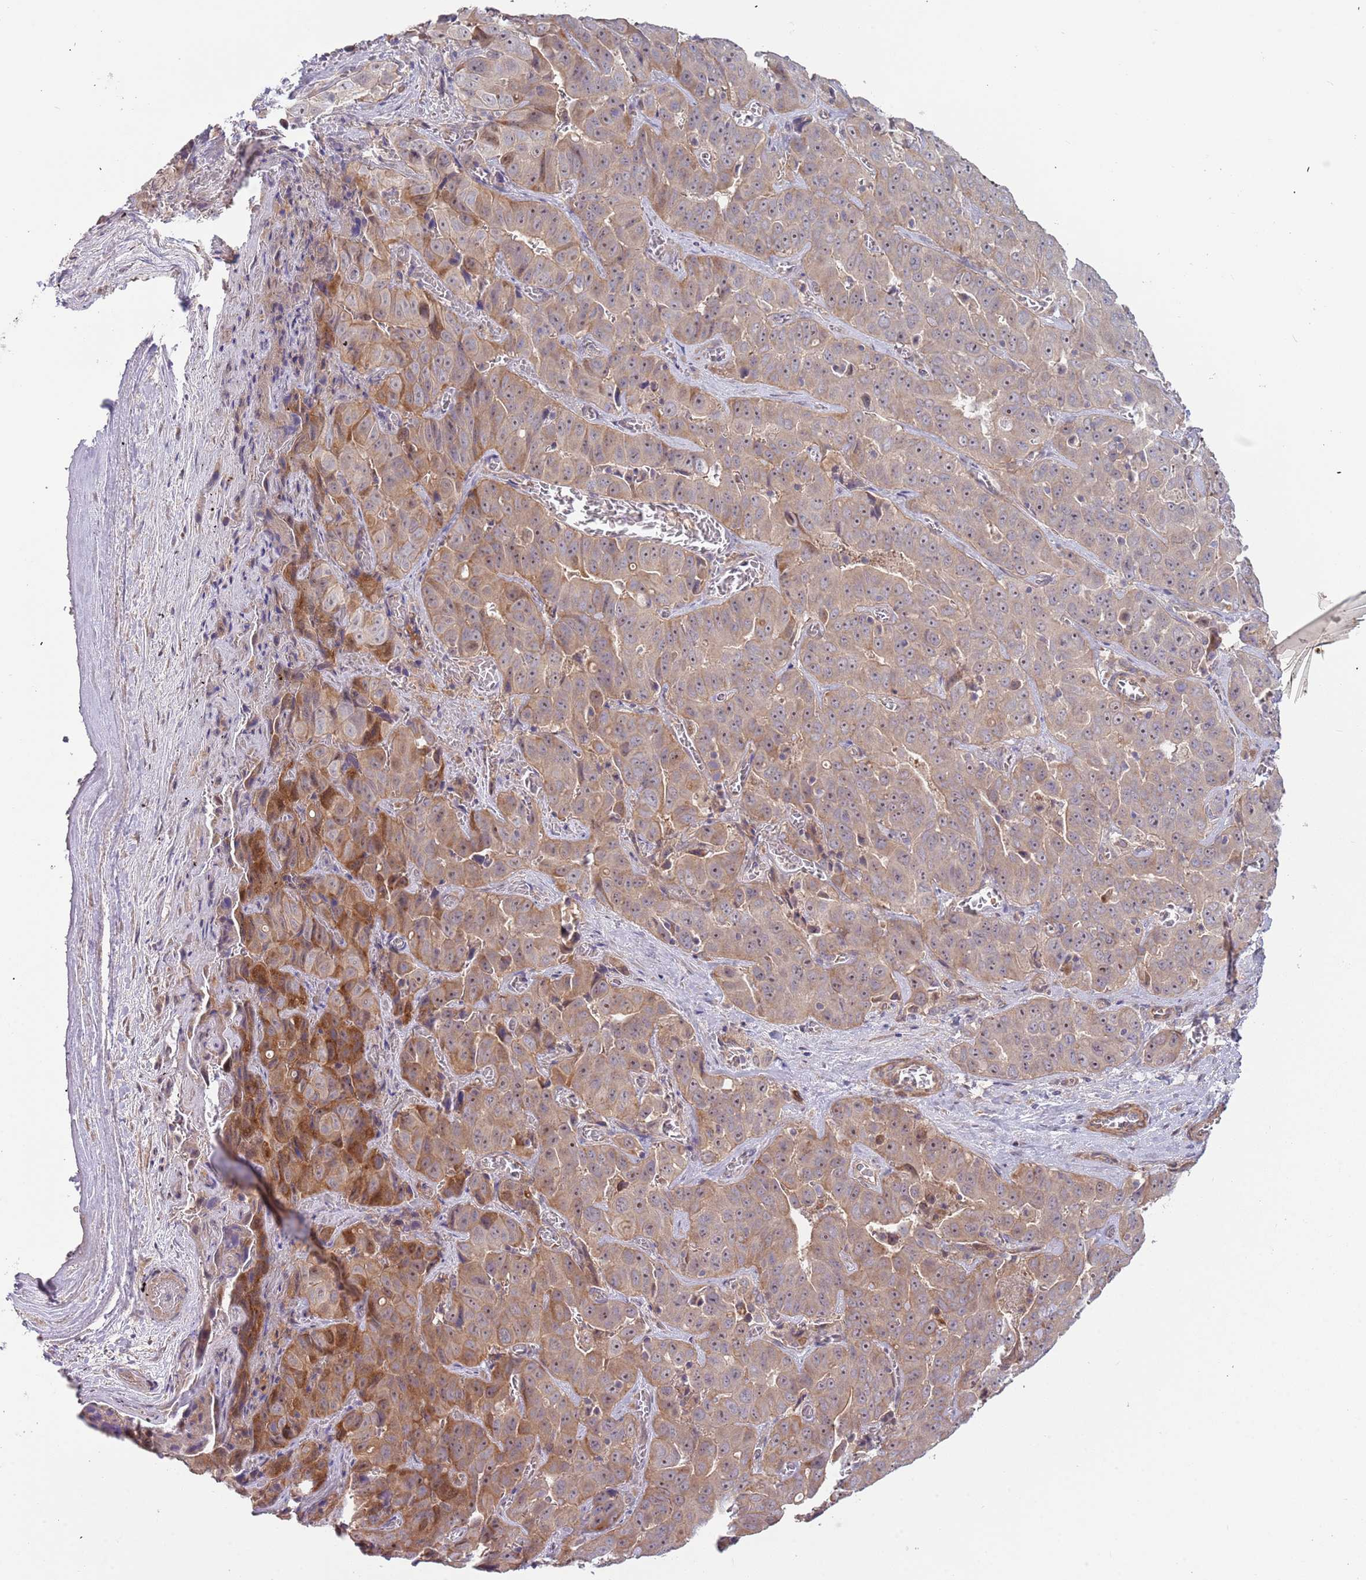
{"staining": {"intensity": "moderate", "quantity": "25%-75%", "location": "cytoplasmic/membranous,nuclear"}, "tissue": "liver cancer", "cell_type": "Tumor cells", "image_type": "cancer", "snomed": [{"axis": "morphology", "description": "Cholangiocarcinoma"}, {"axis": "topography", "description": "Liver"}], "caption": "Liver cancer (cholangiocarcinoma) tissue displays moderate cytoplasmic/membranous and nuclear positivity in approximately 25%-75% of tumor cells Ihc stains the protein in brown and the nuclei are stained blue.", "gene": "TRAPPC6B", "patient": {"sex": "female", "age": 52}}